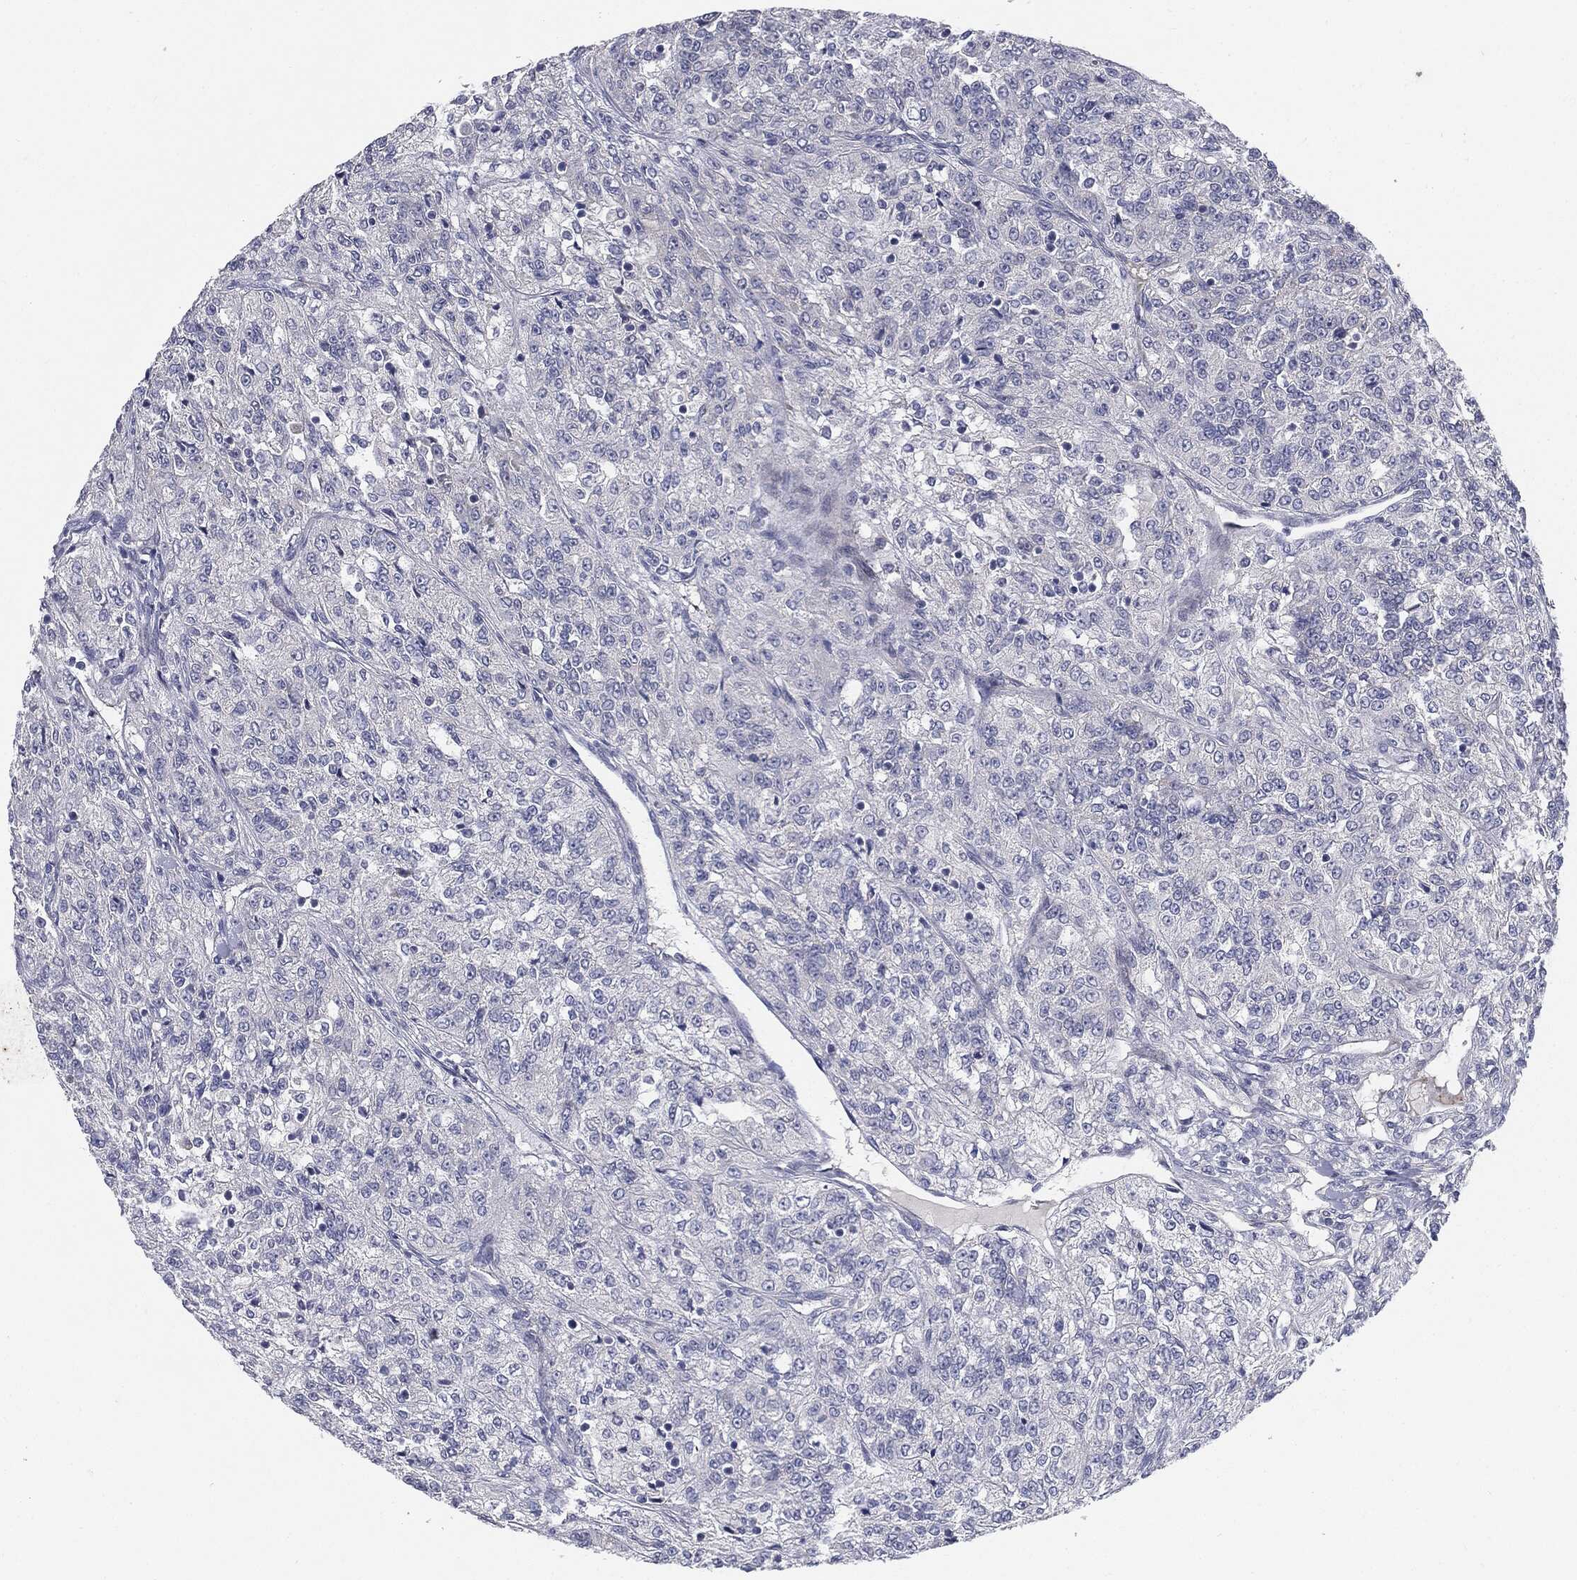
{"staining": {"intensity": "negative", "quantity": "none", "location": "none"}, "tissue": "renal cancer", "cell_type": "Tumor cells", "image_type": "cancer", "snomed": [{"axis": "morphology", "description": "Adenocarcinoma, NOS"}, {"axis": "topography", "description": "Kidney"}], "caption": "This is an immunohistochemistry histopathology image of human adenocarcinoma (renal). There is no positivity in tumor cells.", "gene": "KRT5", "patient": {"sex": "female", "age": 63}}